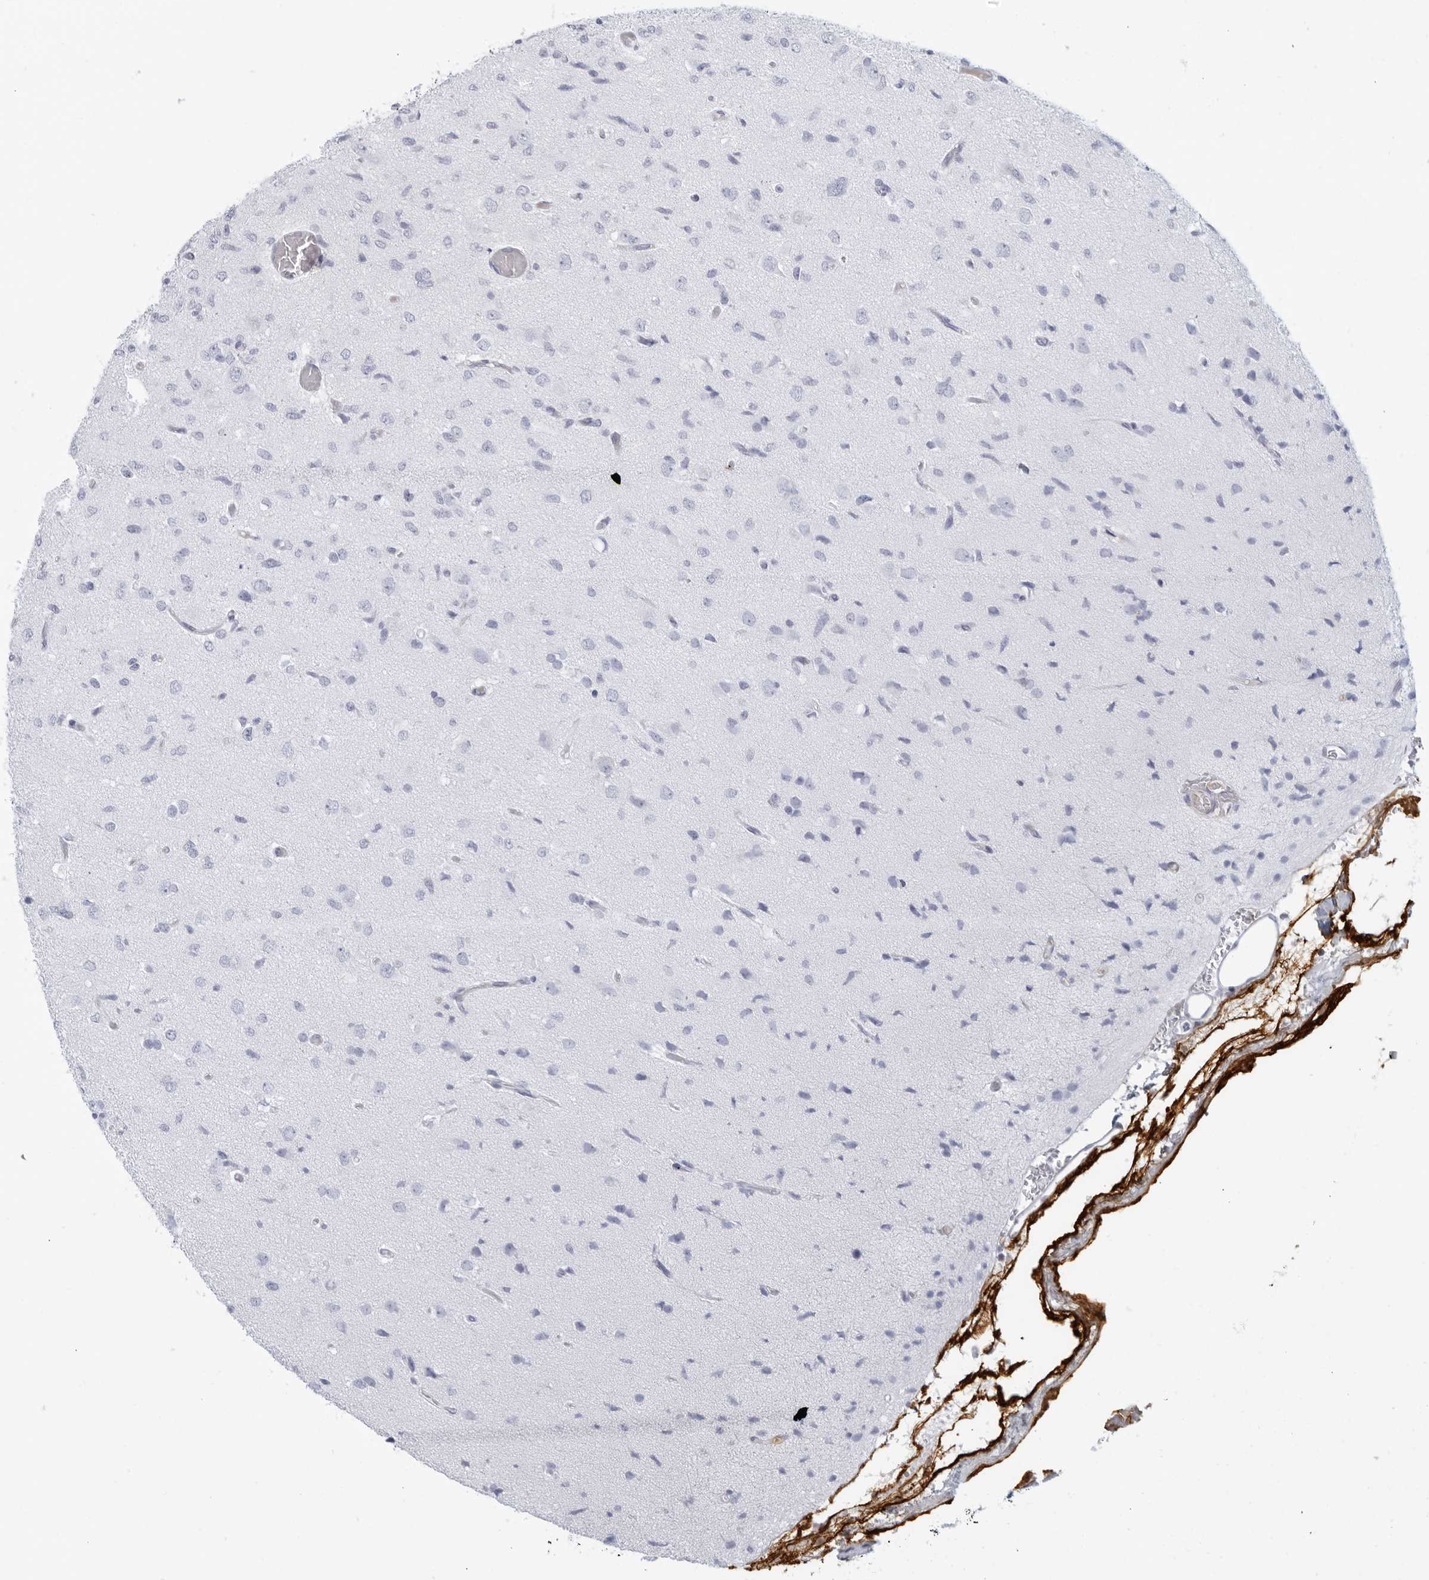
{"staining": {"intensity": "negative", "quantity": "none", "location": "none"}, "tissue": "glioma", "cell_type": "Tumor cells", "image_type": "cancer", "snomed": [{"axis": "morphology", "description": "Glioma, malignant, High grade"}, {"axis": "topography", "description": "Brain"}], "caption": "High power microscopy micrograph of an immunohistochemistry (IHC) micrograph of glioma, revealing no significant staining in tumor cells. (DAB (3,3'-diaminobenzidine) IHC with hematoxylin counter stain).", "gene": "FGG", "patient": {"sex": "female", "age": 59}}